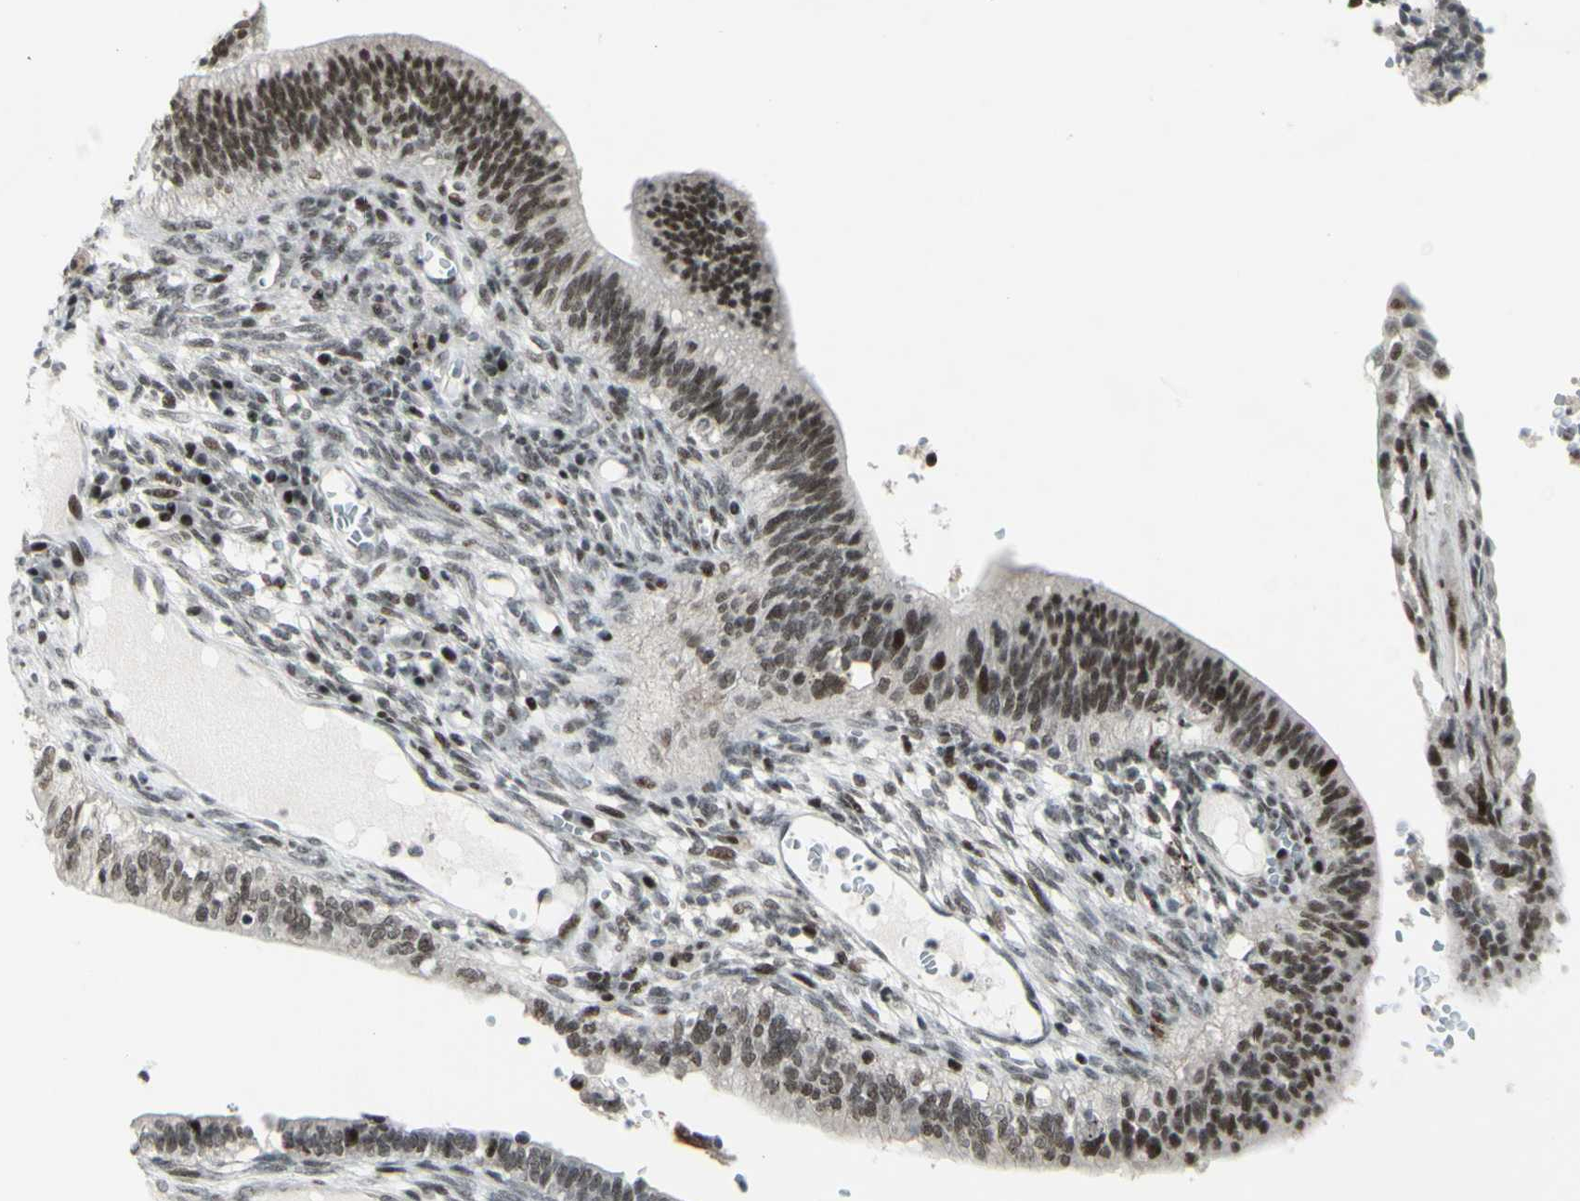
{"staining": {"intensity": "moderate", "quantity": "25%-75%", "location": "nuclear"}, "tissue": "cervical cancer", "cell_type": "Tumor cells", "image_type": "cancer", "snomed": [{"axis": "morphology", "description": "Adenocarcinoma, NOS"}, {"axis": "topography", "description": "Cervix"}], "caption": "Tumor cells display moderate nuclear positivity in about 25%-75% of cells in cervical cancer (adenocarcinoma).", "gene": "SUPT6H", "patient": {"sex": "female", "age": 44}}